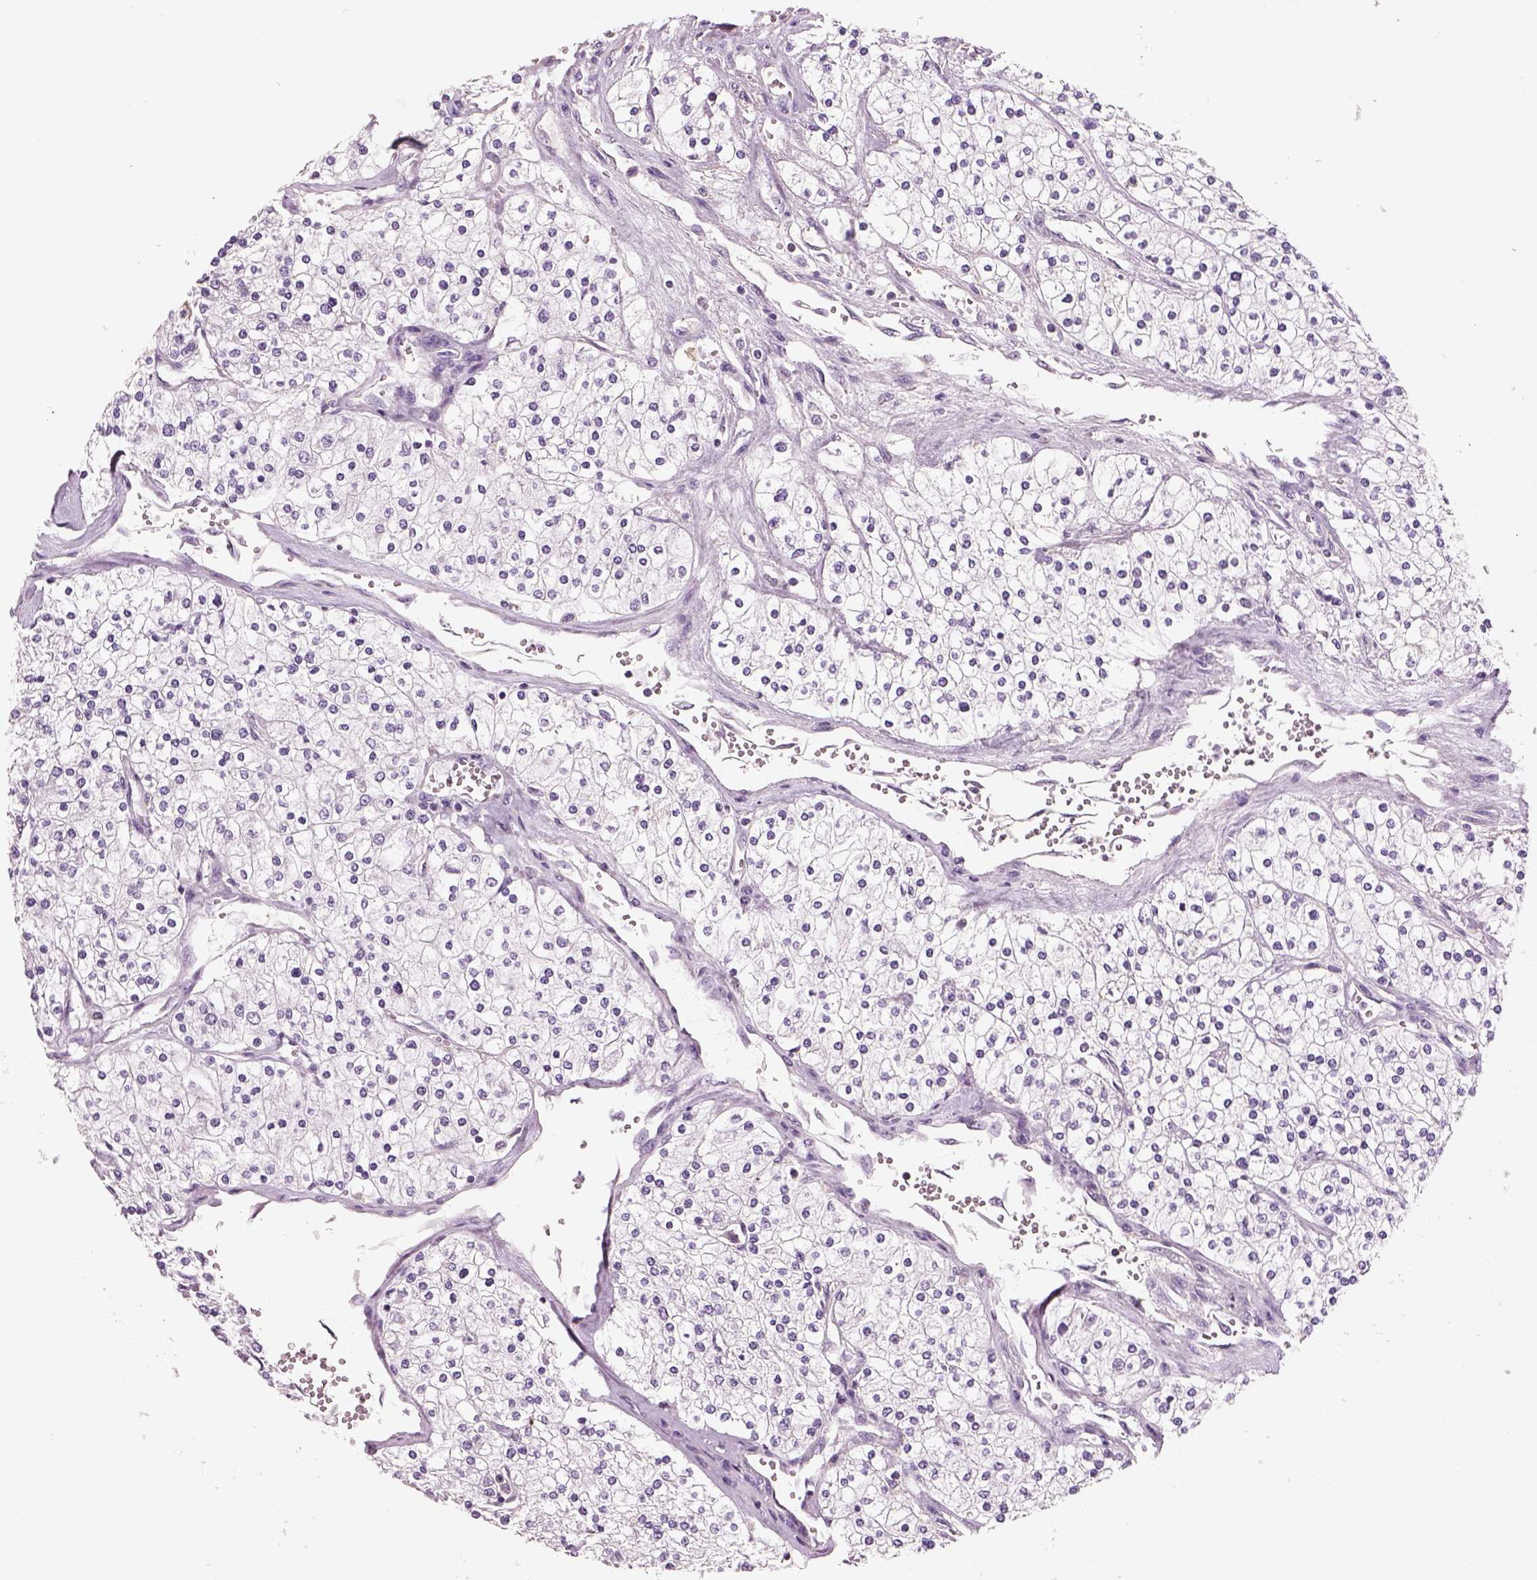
{"staining": {"intensity": "negative", "quantity": "none", "location": "none"}, "tissue": "renal cancer", "cell_type": "Tumor cells", "image_type": "cancer", "snomed": [{"axis": "morphology", "description": "Adenocarcinoma, NOS"}, {"axis": "topography", "description": "Kidney"}], "caption": "Immunohistochemistry (IHC) of adenocarcinoma (renal) shows no staining in tumor cells. (Immunohistochemistry (IHC), brightfield microscopy, high magnification).", "gene": "OTUD6A", "patient": {"sex": "male", "age": 80}}